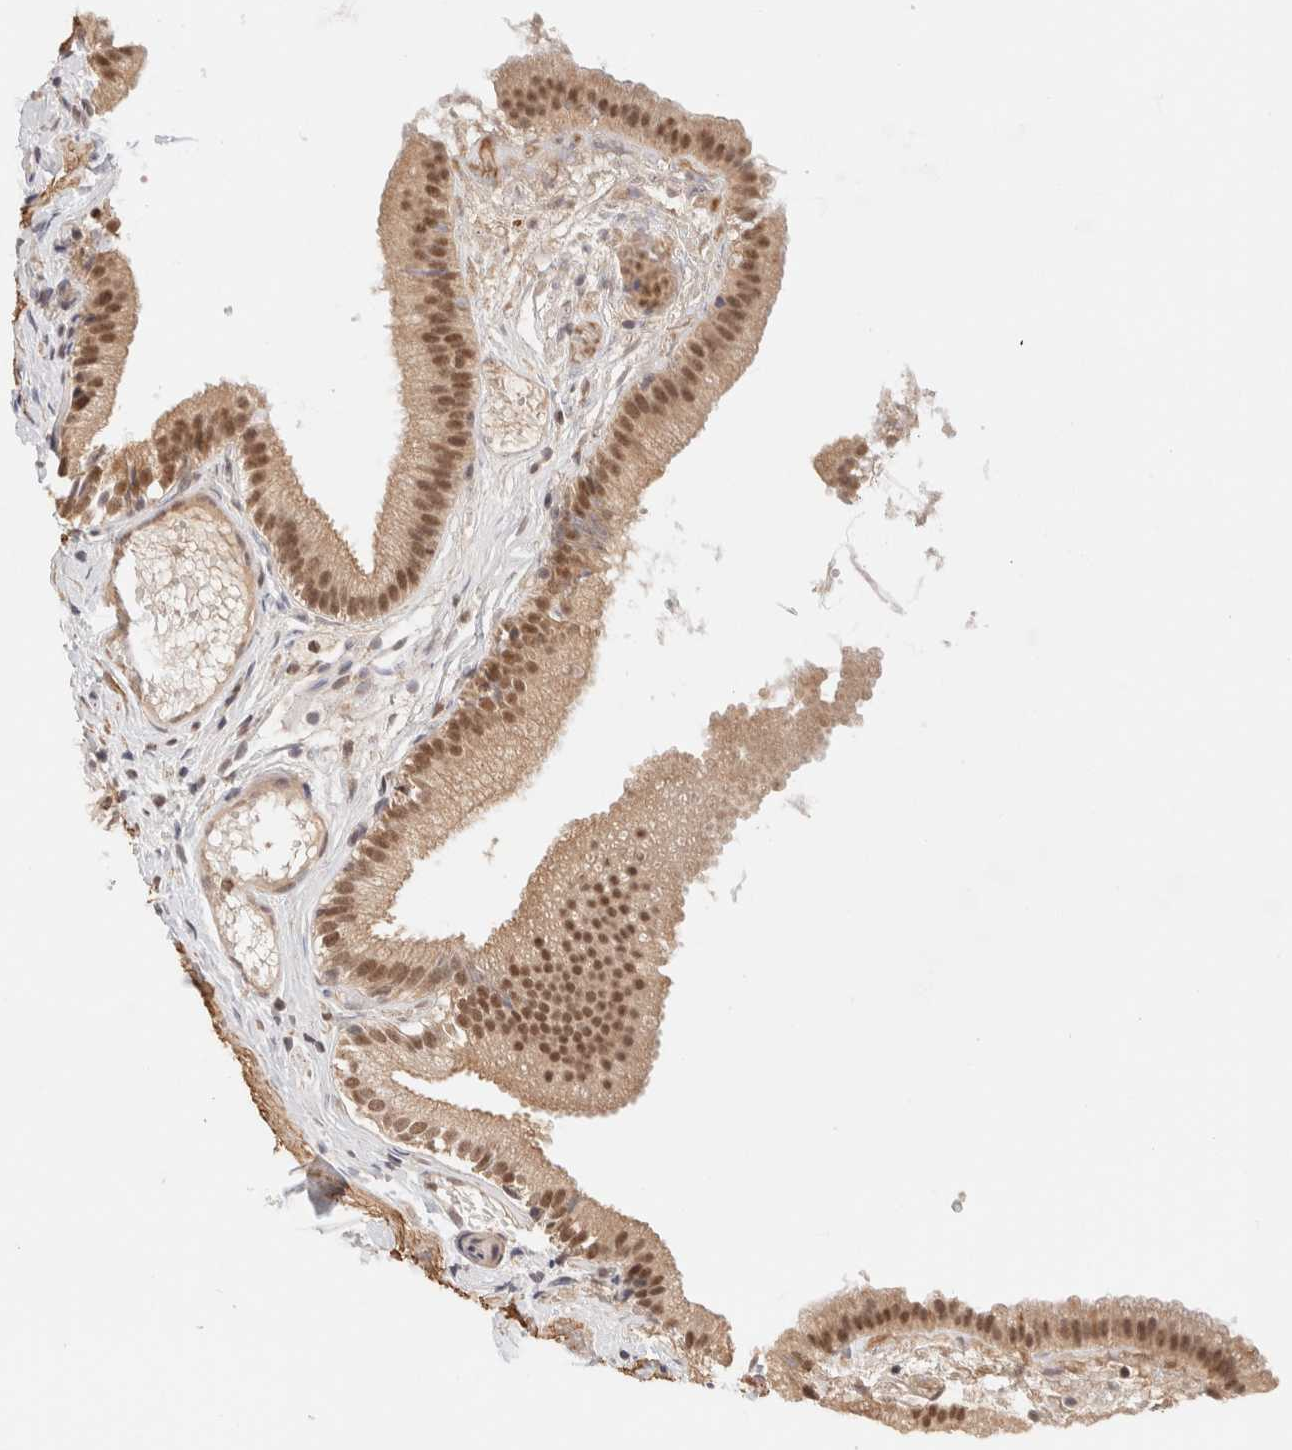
{"staining": {"intensity": "moderate", "quantity": ">75%", "location": "cytoplasmic/membranous,nuclear"}, "tissue": "gallbladder", "cell_type": "Glandular cells", "image_type": "normal", "snomed": [{"axis": "morphology", "description": "Normal tissue, NOS"}, {"axis": "topography", "description": "Gallbladder"}], "caption": "A micrograph of gallbladder stained for a protein shows moderate cytoplasmic/membranous,nuclear brown staining in glandular cells. (brown staining indicates protein expression, while blue staining denotes nuclei).", "gene": "BRPF3", "patient": {"sex": "female", "age": 26}}